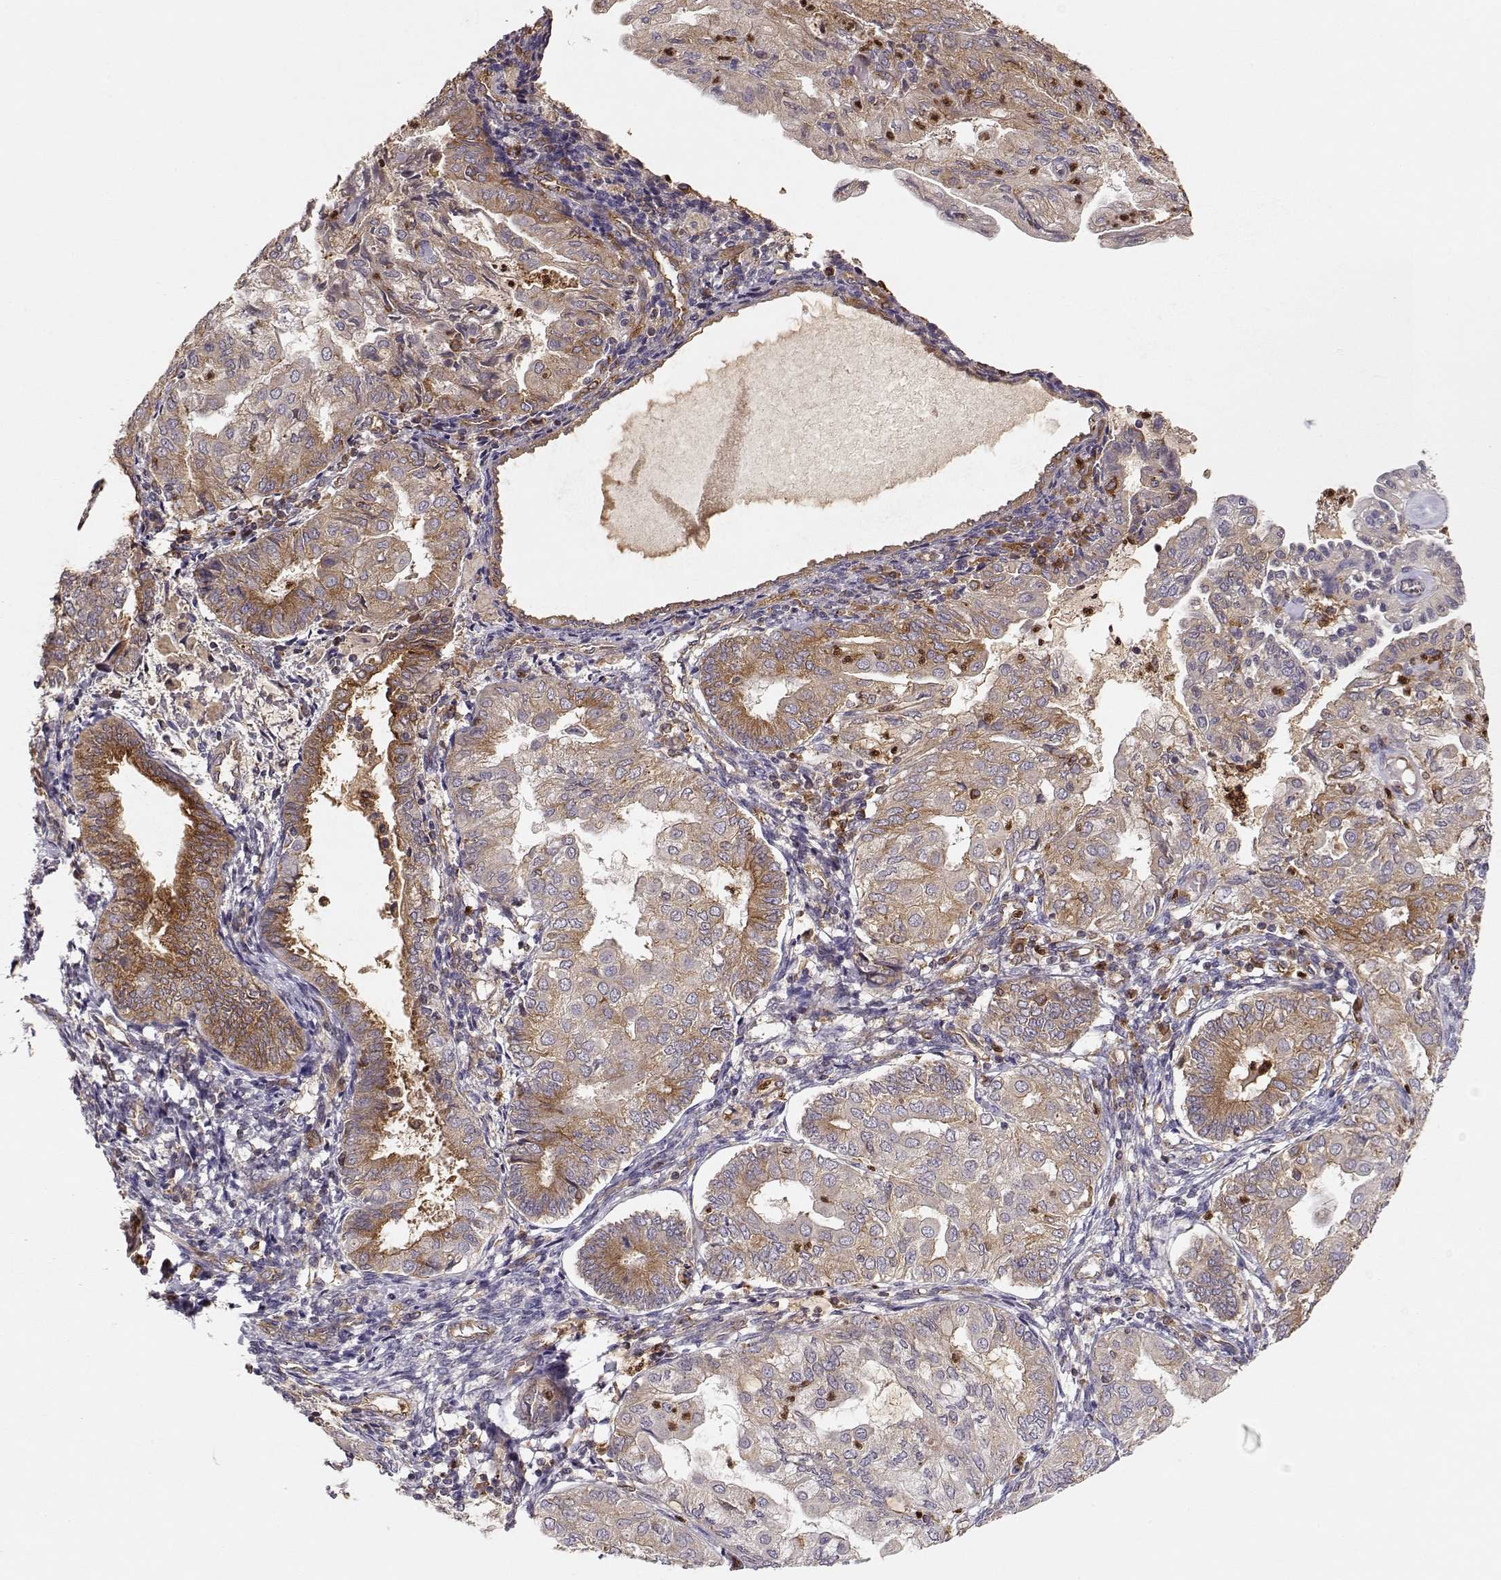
{"staining": {"intensity": "moderate", "quantity": "25%-75%", "location": "cytoplasmic/membranous"}, "tissue": "endometrial cancer", "cell_type": "Tumor cells", "image_type": "cancer", "snomed": [{"axis": "morphology", "description": "Adenocarcinoma, NOS"}, {"axis": "topography", "description": "Endometrium"}], "caption": "A histopathology image showing moderate cytoplasmic/membranous expression in about 25%-75% of tumor cells in endometrial adenocarcinoma, as visualized by brown immunohistochemical staining.", "gene": "ARHGEF2", "patient": {"sex": "female", "age": 68}}